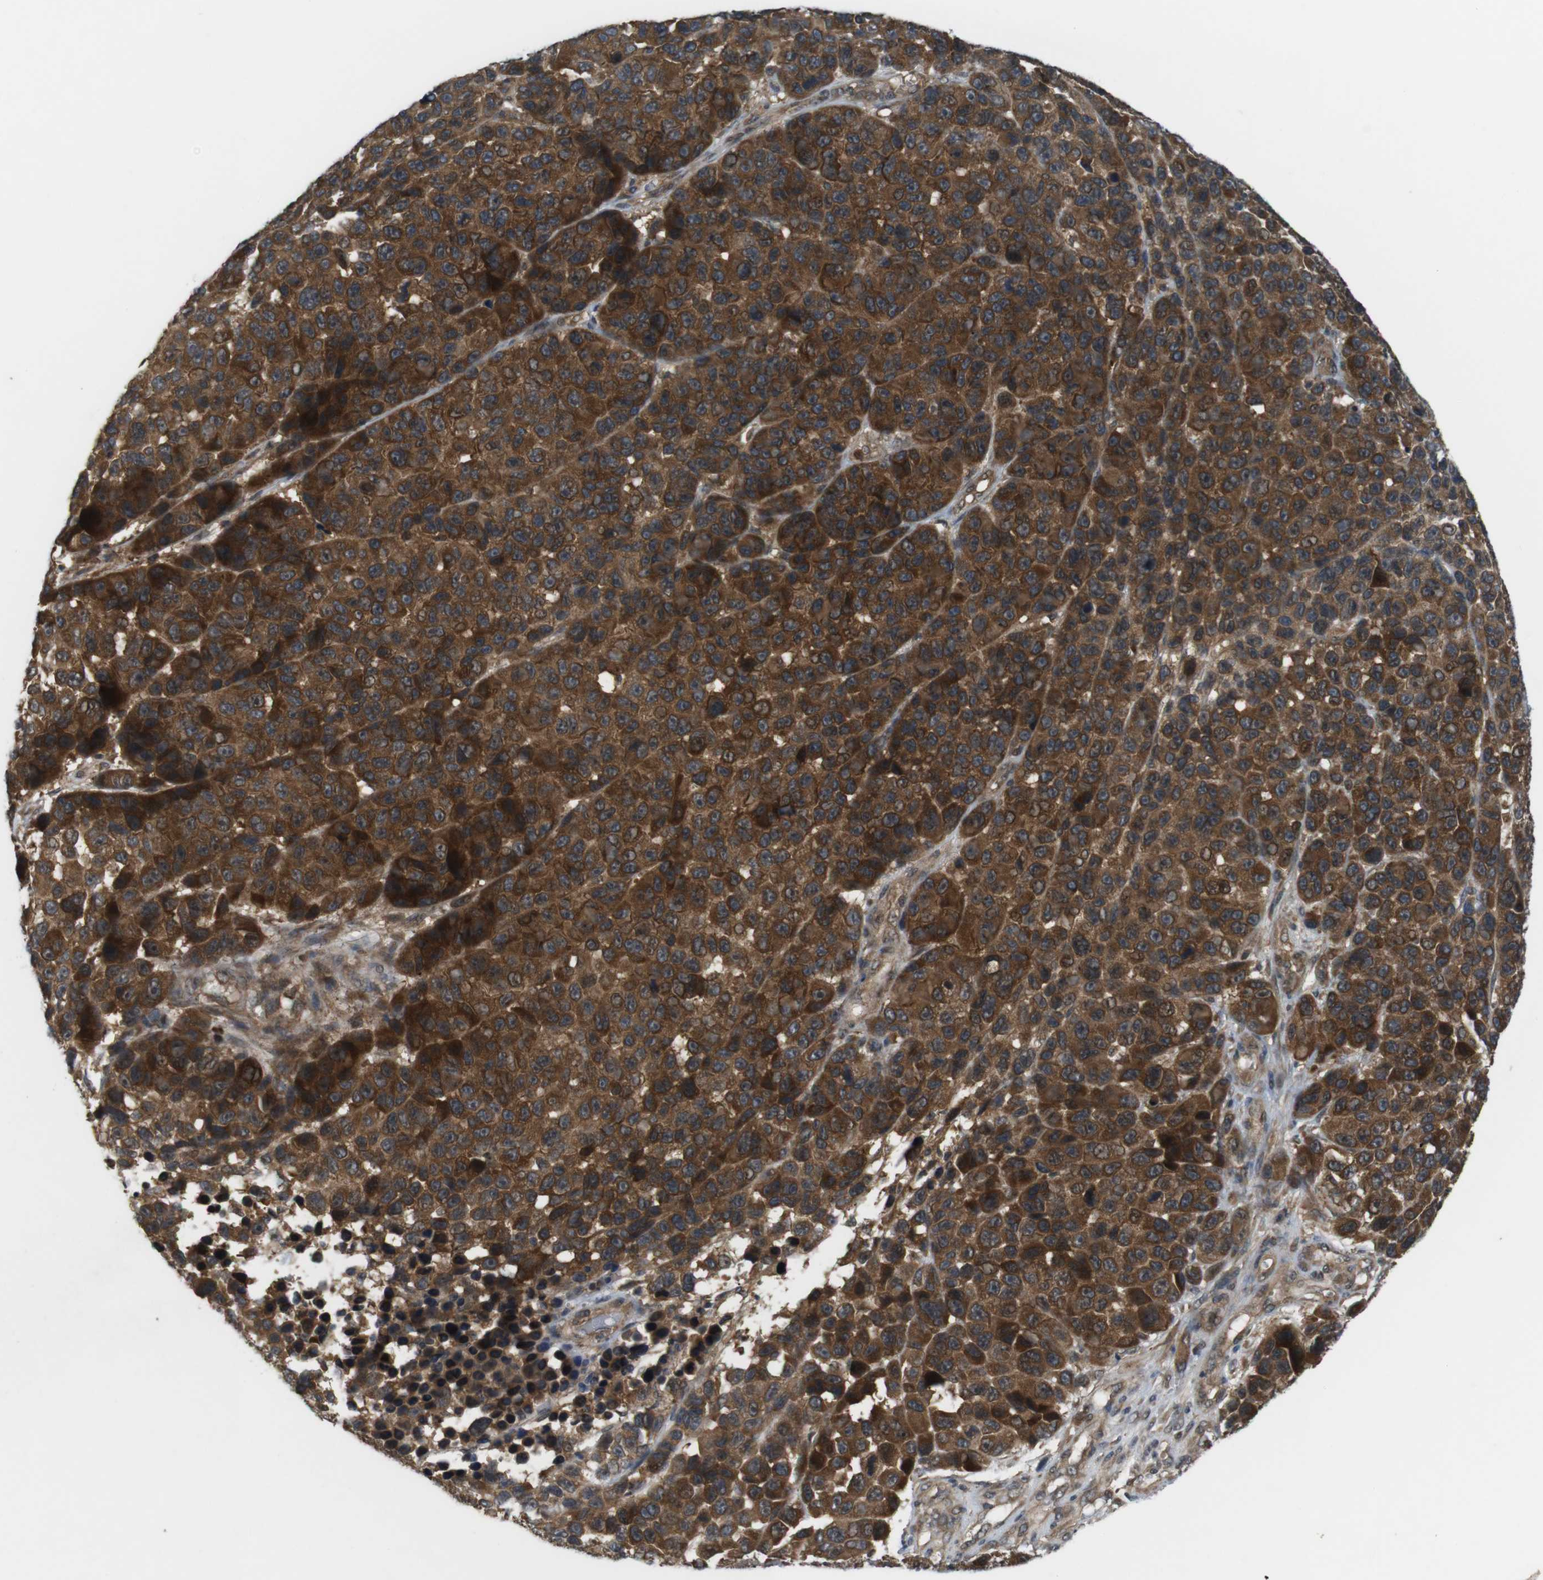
{"staining": {"intensity": "strong", "quantity": ">75%", "location": "cytoplasmic/membranous"}, "tissue": "melanoma", "cell_type": "Tumor cells", "image_type": "cancer", "snomed": [{"axis": "morphology", "description": "Malignant melanoma, NOS"}, {"axis": "topography", "description": "Skin"}], "caption": "A high-resolution histopathology image shows IHC staining of melanoma, which demonstrates strong cytoplasmic/membranous expression in approximately >75% of tumor cells. (IHC, brightfield microscopy, high magnification).", "gene": "NFKBIE", "patient": {"sex": "male", "age": 53}}